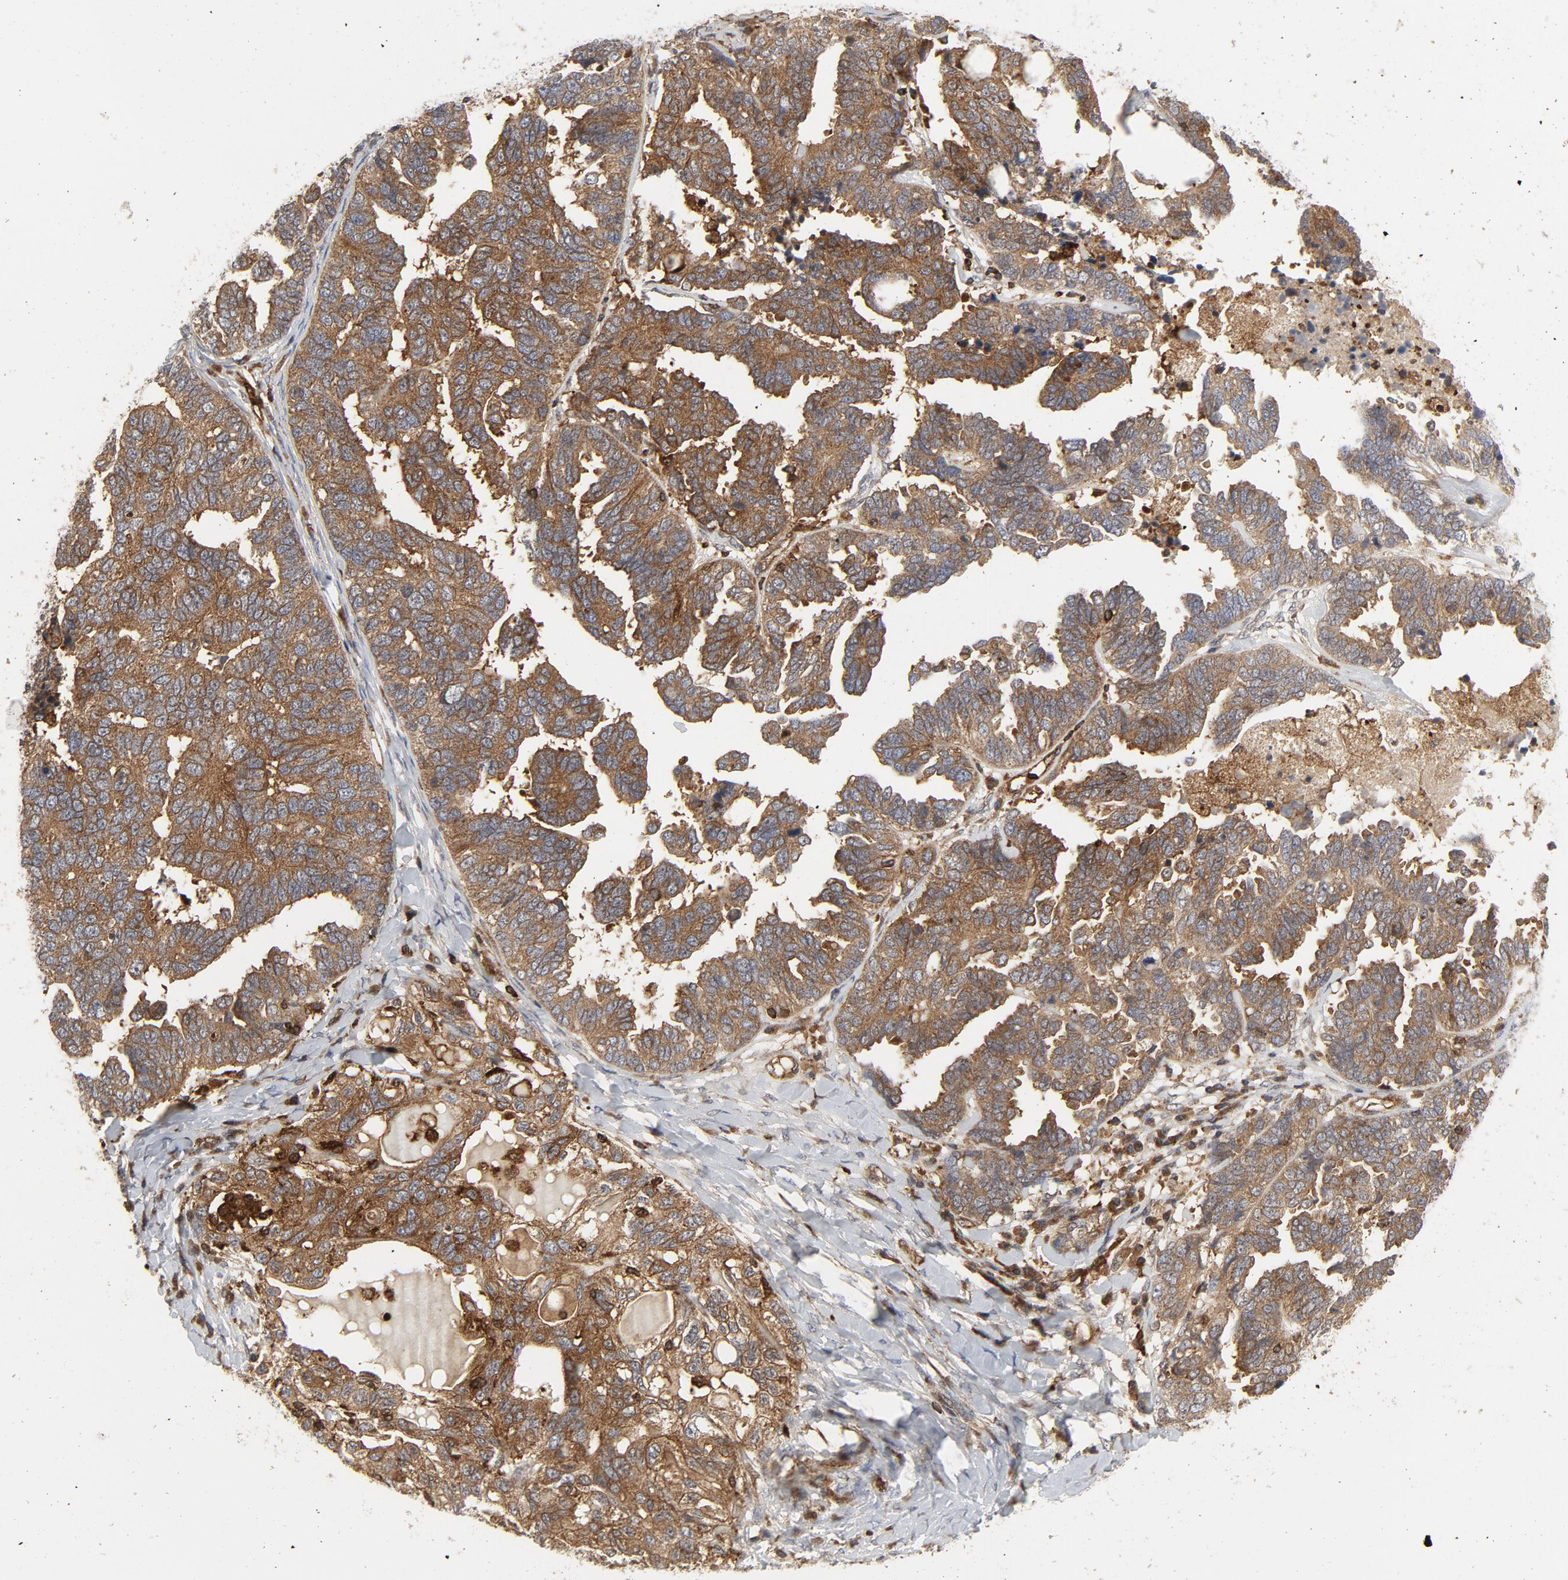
{"staining": {"intensity": "moderate", "quantity": ">75%", "location": "cytoplasmic/membranous"}, "tissue": "ovarian cancer", "cell_type": "Tumor cells", "image_type": "cancer", "snomed": [{"axis": "morphology", "description": "Cystadenocarcinoma, serous, NOS"}, {"axis": "topography", "description": "Ovary"}], "caption": "This is an image of IHC staining of ovarian serous cystadenocarcinoma, which shows moderate positivity in the cytoplasmic/membranous of tumor cells.", "gene": "YES1", "patient": {"sex": "female", "age": 82}}